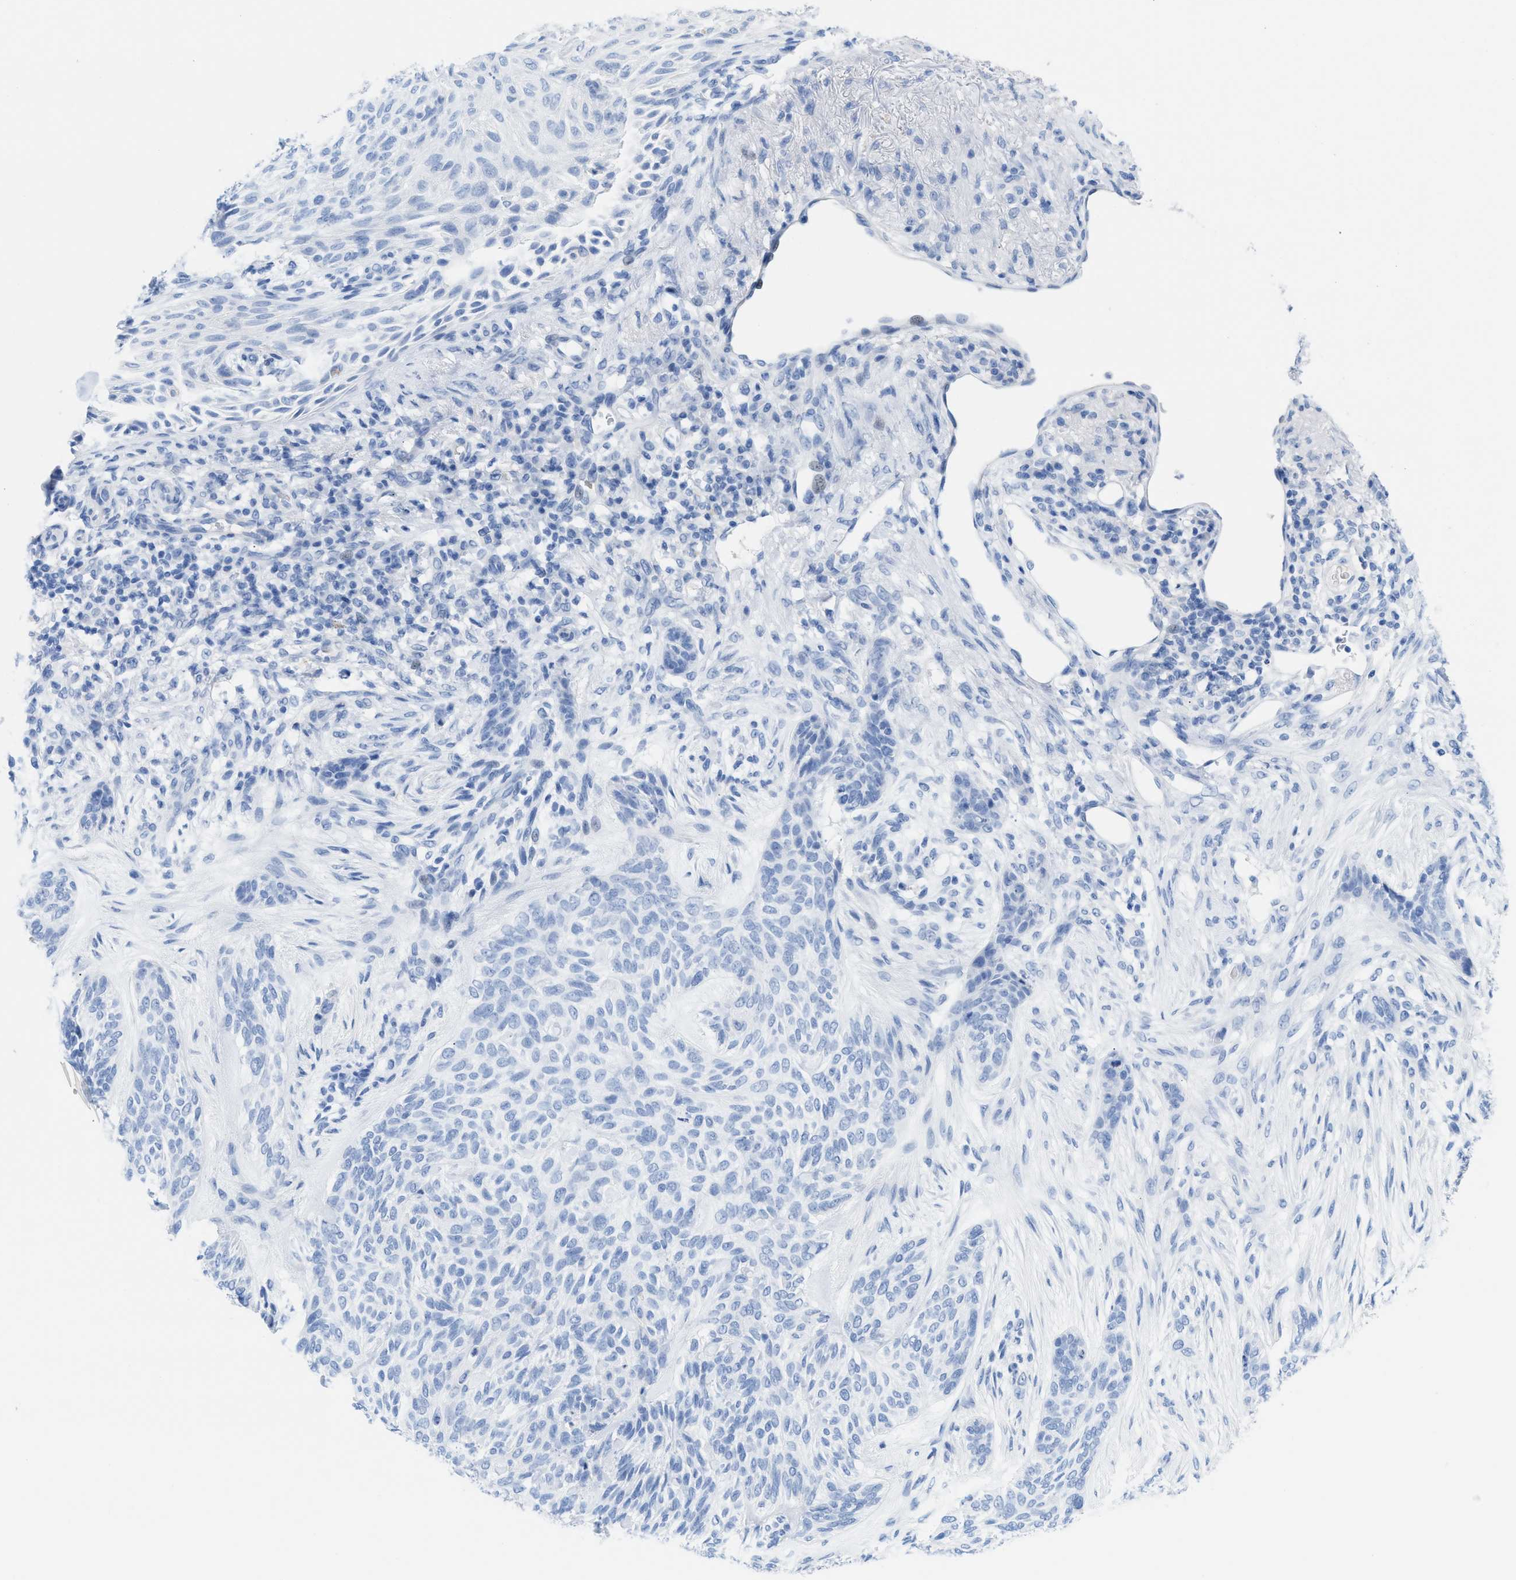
{"staining": {"intensity": "negative", "quantity": "none", "location": "none"}, "tissue": "skin cancer", "cell_type": "Tumor cells", "image_type": "cancer", "snomed": [{"axis": "morphology", "description": "Basal cell carcinoma"}, {"axis": "topography", "description": "Skin"}], "caption": "Protein analysis of basal cell carcinoma (skin) displays no significant expression in tumor cells.", "gene": "ANKFN1", "patient": {"sex": "male", "age": 55}}